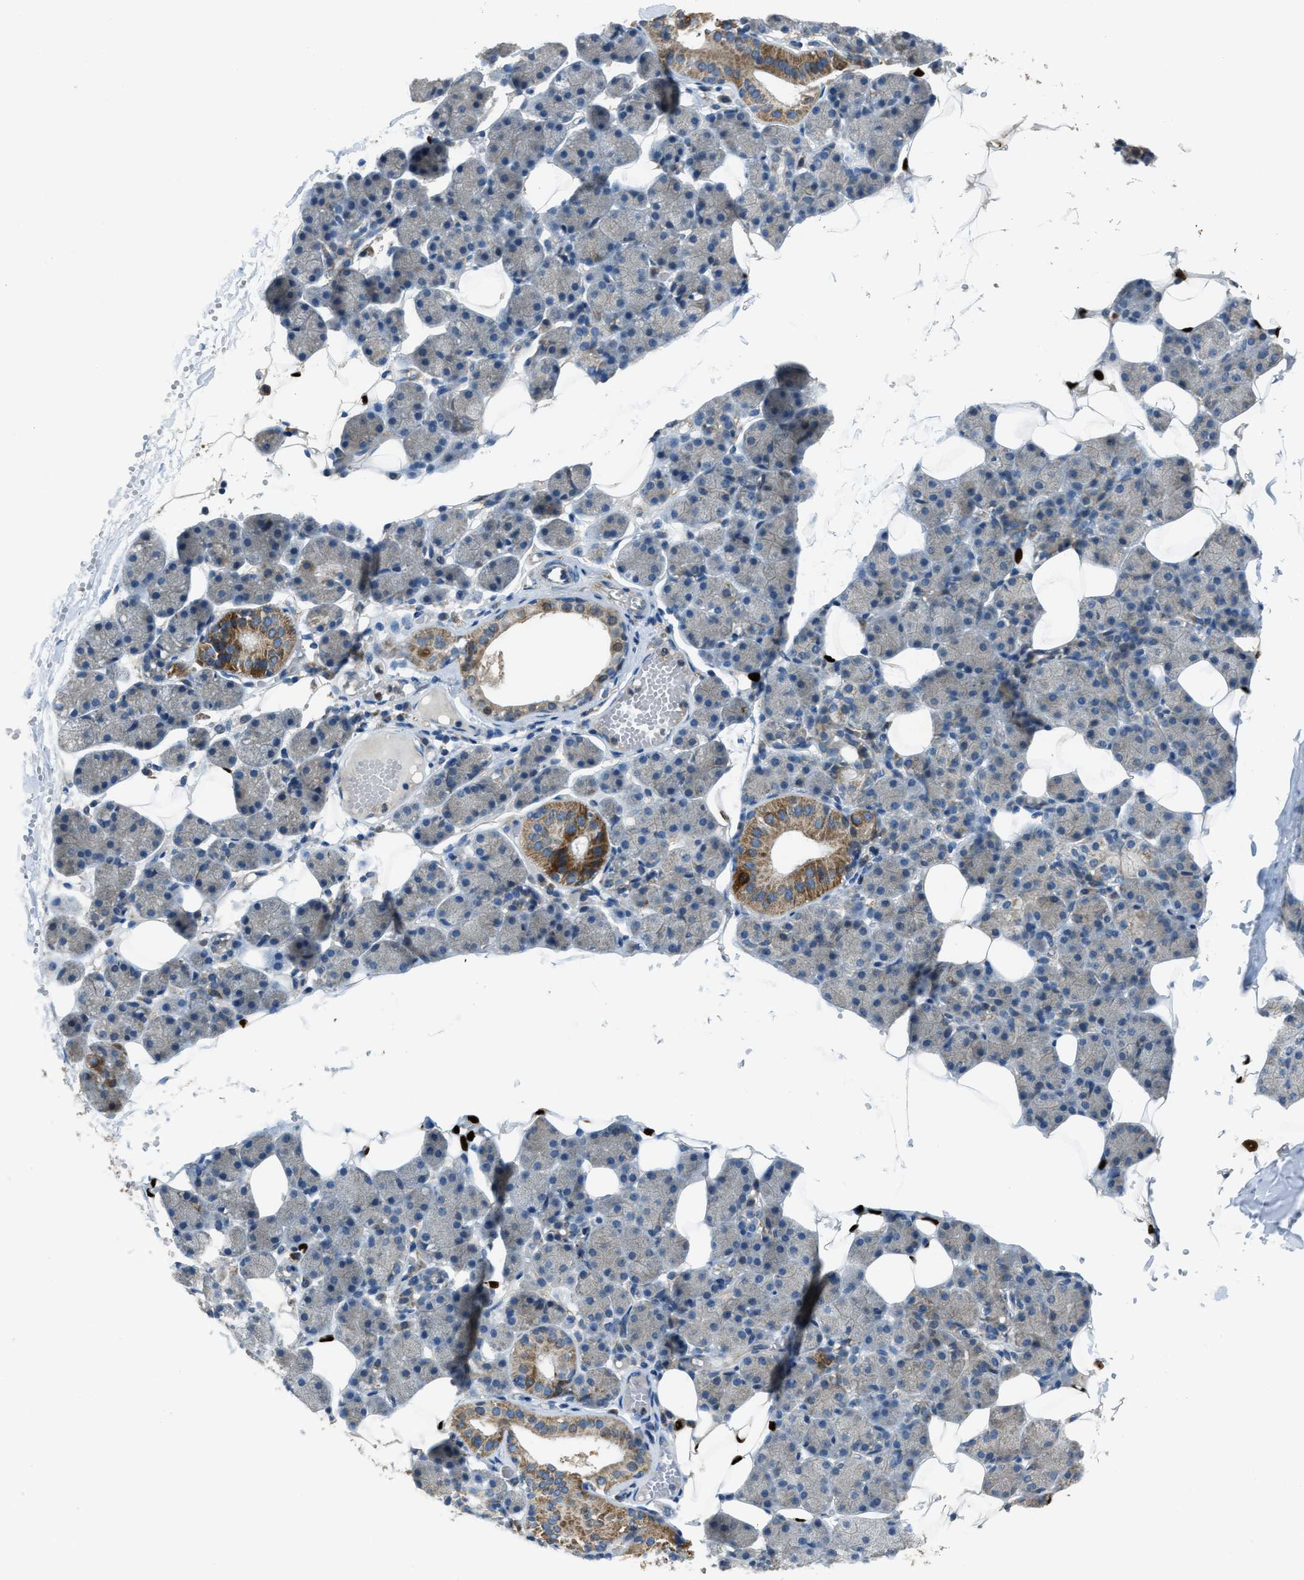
{"staining": {"intensity": "moderate", "quantity": "<25%", "location": "cytoplasmic/membranous"}, "tissue": "salivary gland", "cell_type": "Glandular cells", "image_type": "normal", "snomed": [{"axis": "morphology", "description": "Normal tissue, NOS"}, {"axis": "topography", "description": "Salivary gland"}], "caption": "Brown immunohistochemical staining in benign human salivary gland exhibits moderate cytoplasmic/membranous staining in approximately <25% of glandular cells.", "gene": "SLC25A11", "patient": {"sex": "female", "age": 33}}